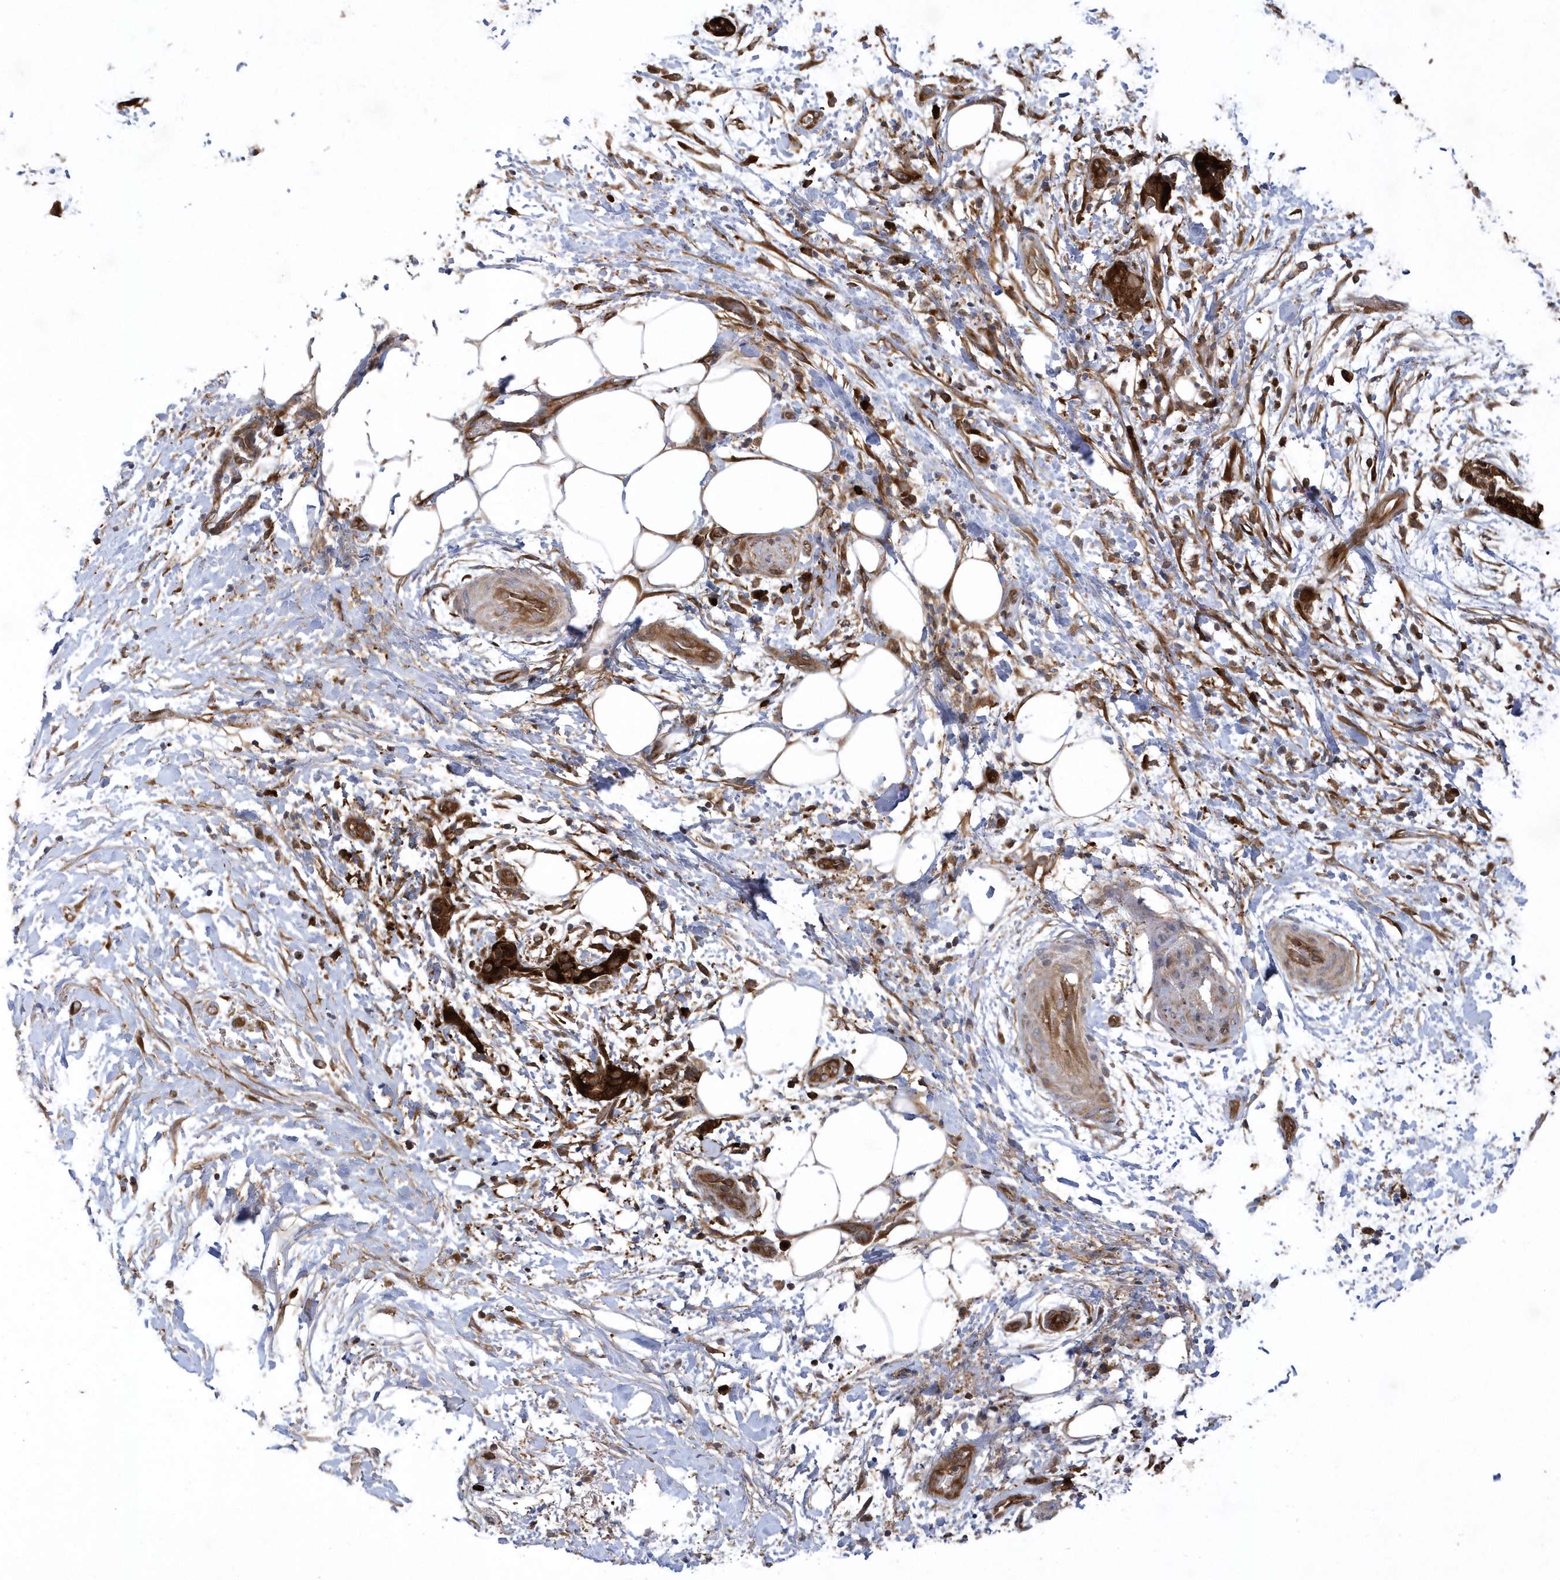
{"staining": {"intensity": "strong", "quantity": ">75%", "location": "cytoplasmic/membranous"}, "tissue": "pancreatic cancer", "cell_type": "Tumor cells", "image_type": "cancer", "snomed": [{"axis": "morphology", "description": "Adenocarcinoma, NOS"}, {"axis": "topography", "description": "Pancreas"}], "caption": "This micrograph displays immunohistochemistry staining of human pancreatic cancer, with high strong cytoplasmic/membranous positivity in approximately >75% of tumor cells.", "gene": "PAICS", "patient": {"sex": "female", "age": 78}}